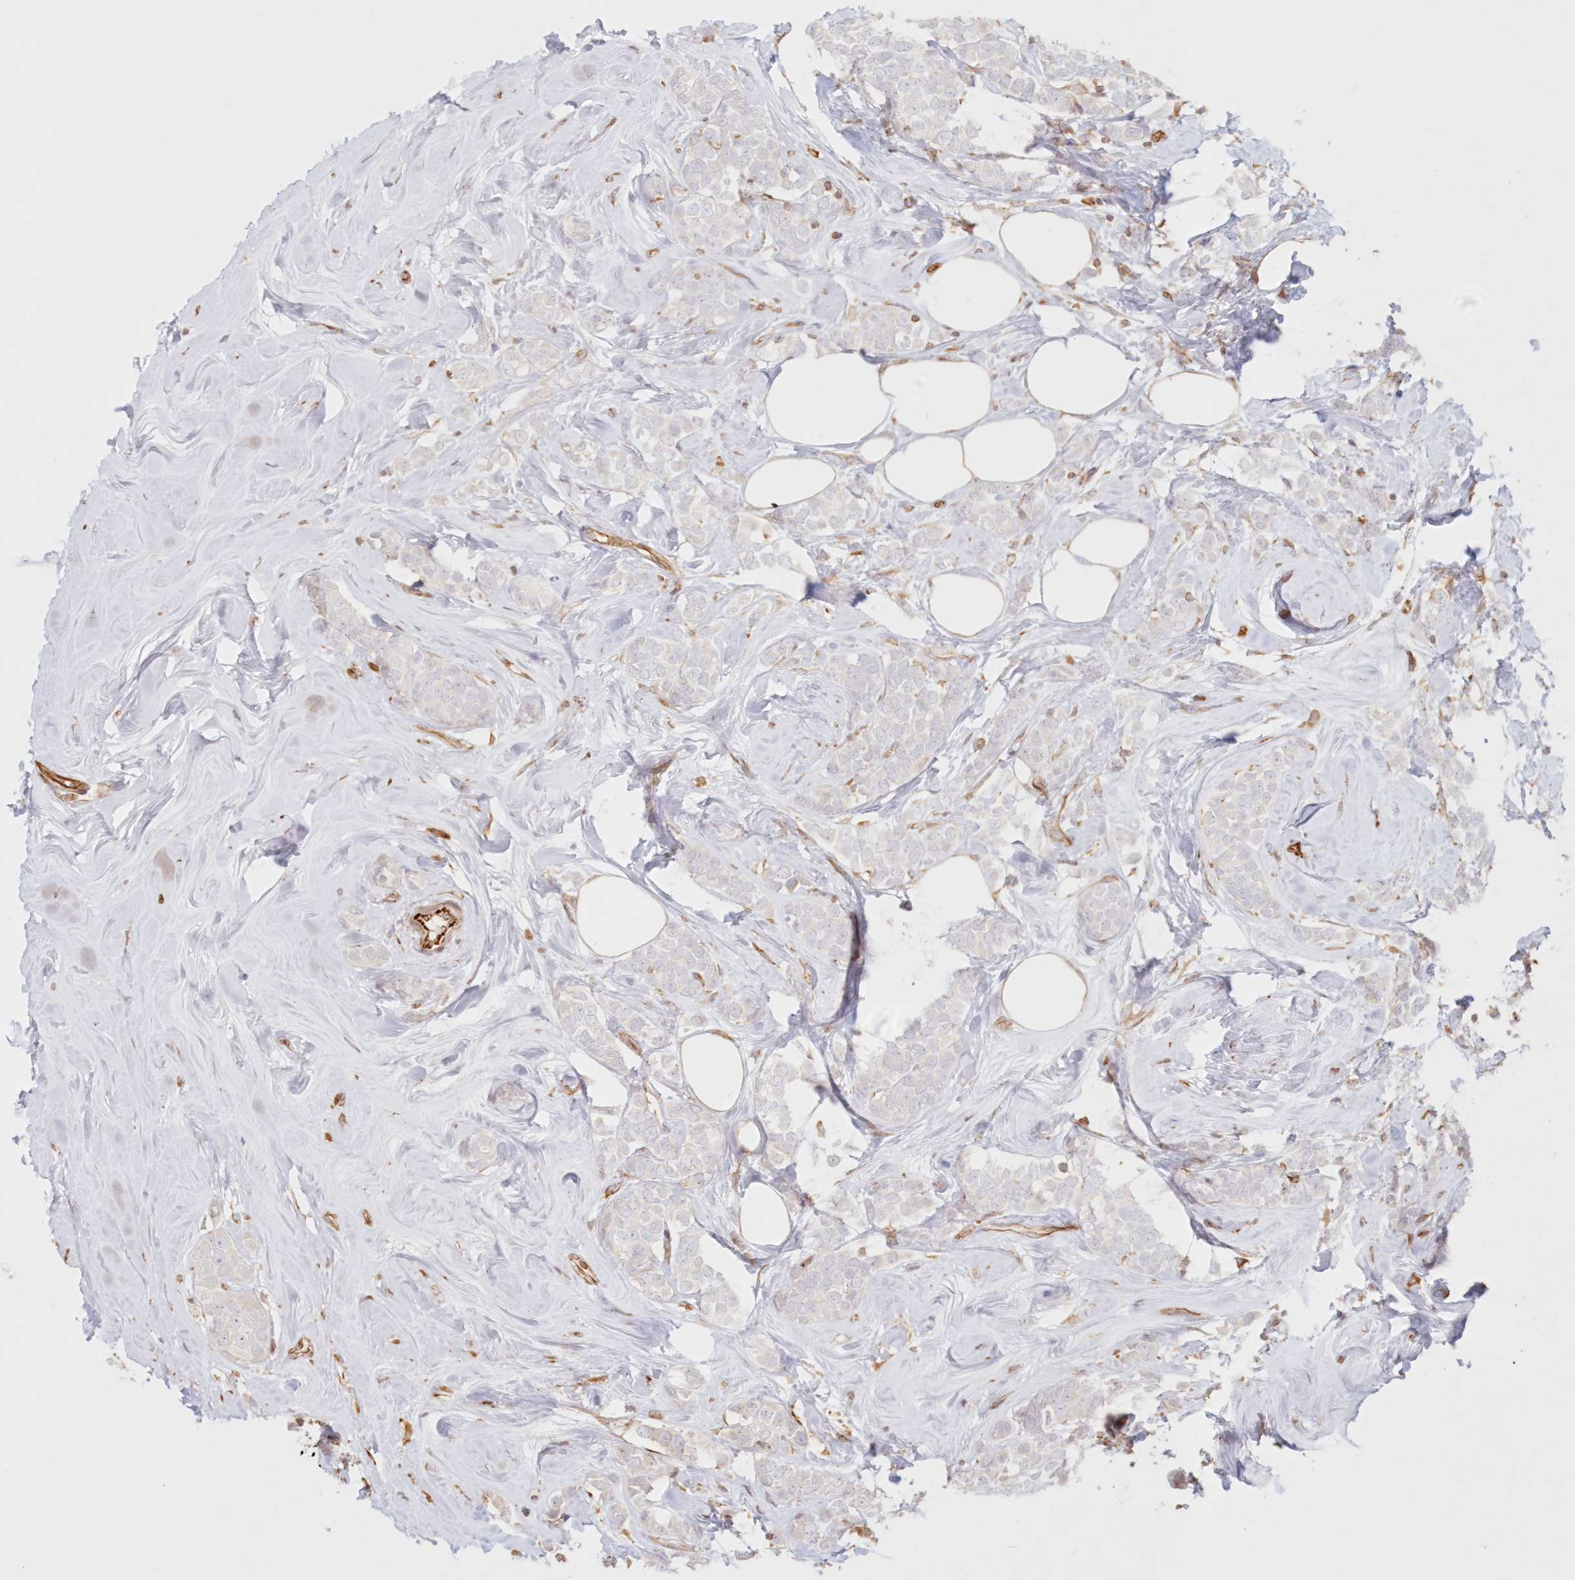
{"staining": {"intensity": "negative", "quantity": "none", "location": "none"}, "tissue": "breast cancer", "cell_type": "Tumor cells", "image_type": "cancer", "snomed": [{"axis": "morphology", "description": "Lobular carcinoma"}, {"axis": "topography", "description": "Breast"}], "caption": "The photomicrograph reveals no staining of tumor cells in lobular carcinoma (breast).", "gene": "DMRTB1", "patient": {"sex": "female", "age": 47}}